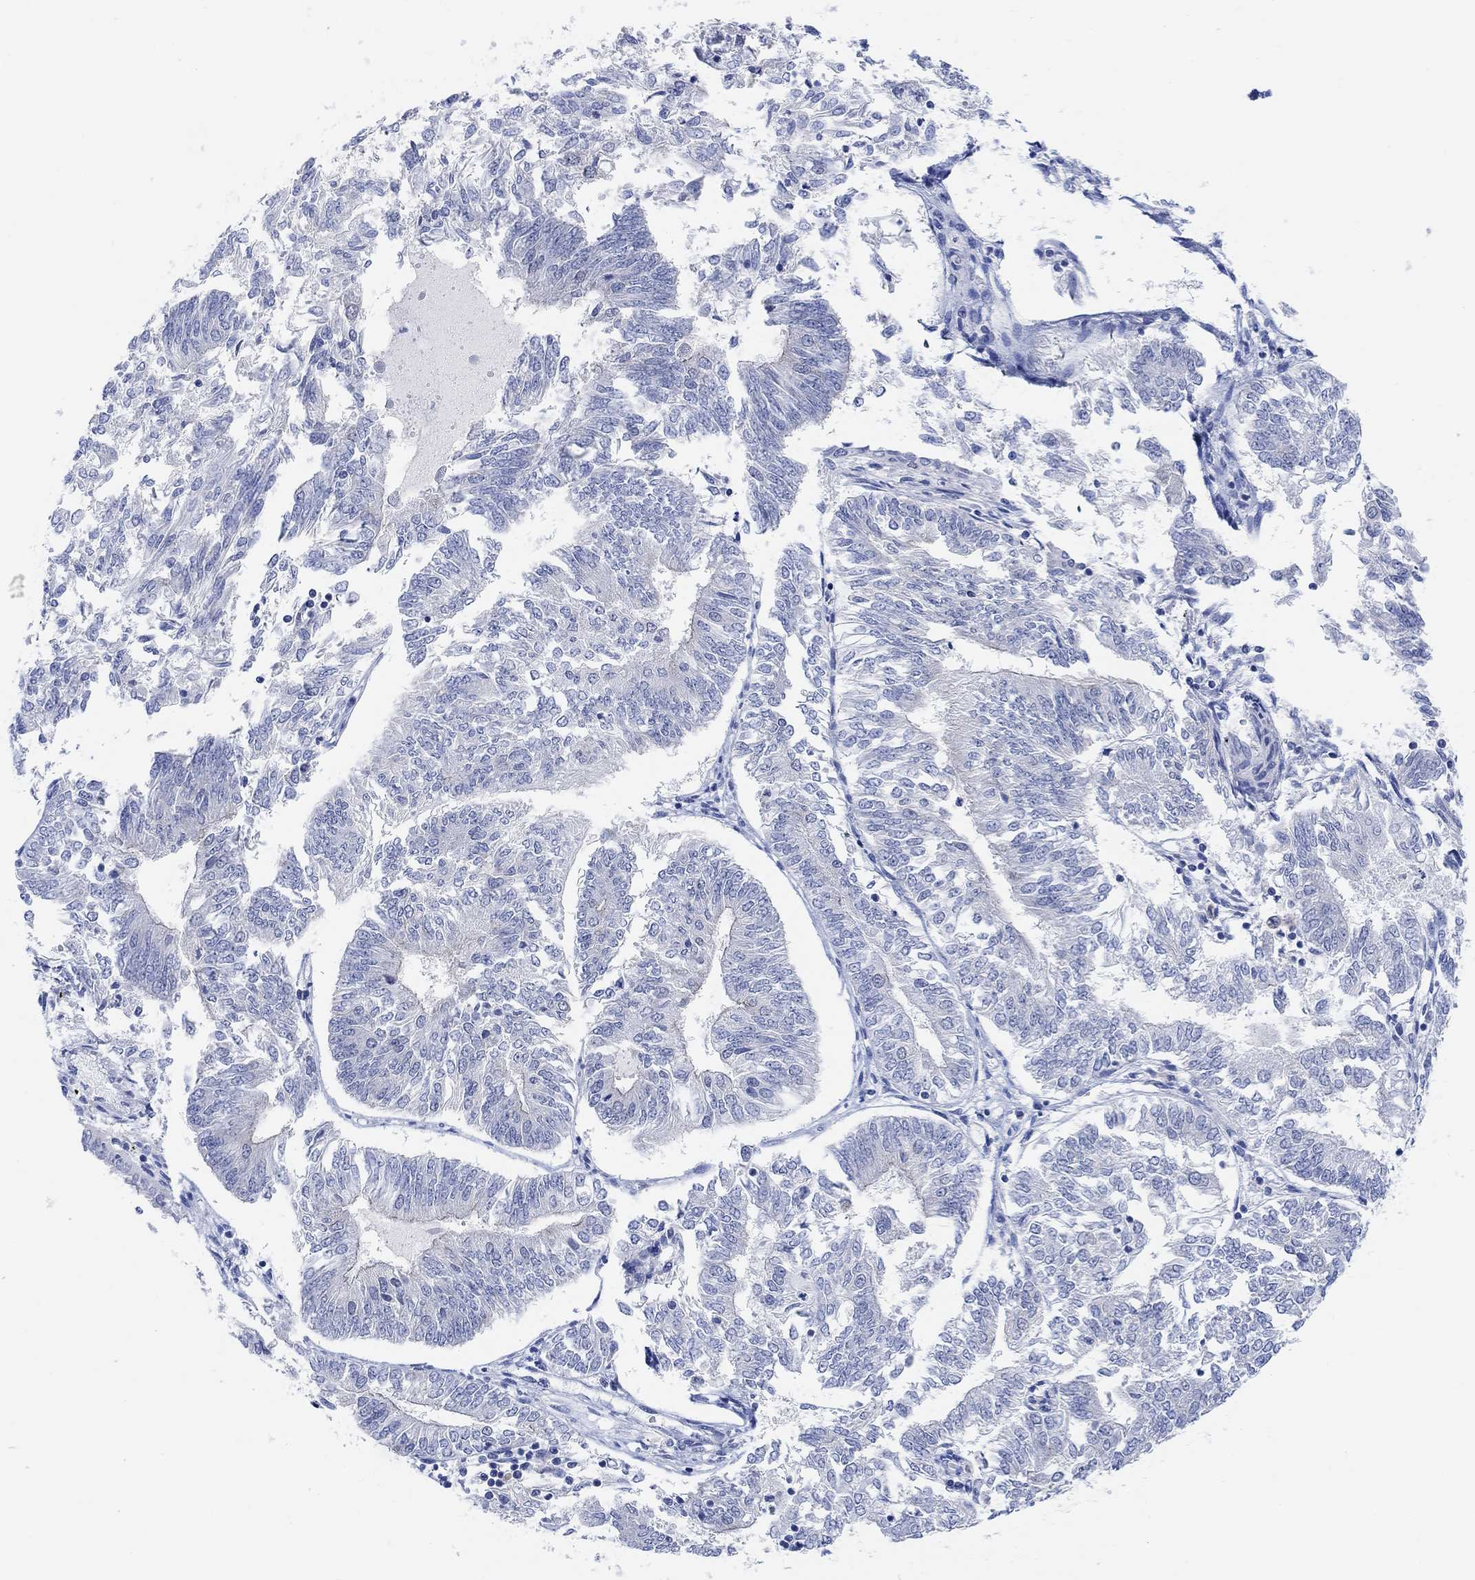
{"staining": {"intensity": "negative", "quantity": "none", "location": "none"}, "tissue": "endometrial cancer", "cell_type": "Tumor cells", "image_type": "cancer", "snomed": [{"axis": "morphology", "description": "Adenocarcinoma, NOS"}, {"axis": "topography", "description": "Endometrium"}], "caption": "Endometrial cancer (adenocarcinoma) was stained to show a protein in brown. There is no significant staining in tumor cells. The staining was performed using DAB to visualize the protein expression in brown, while the nuclei were stained in blue with hematoxylin (Magnification: 20x).", "gene": "RIMS1", "patient": {"sex": "female", "age": 58}}